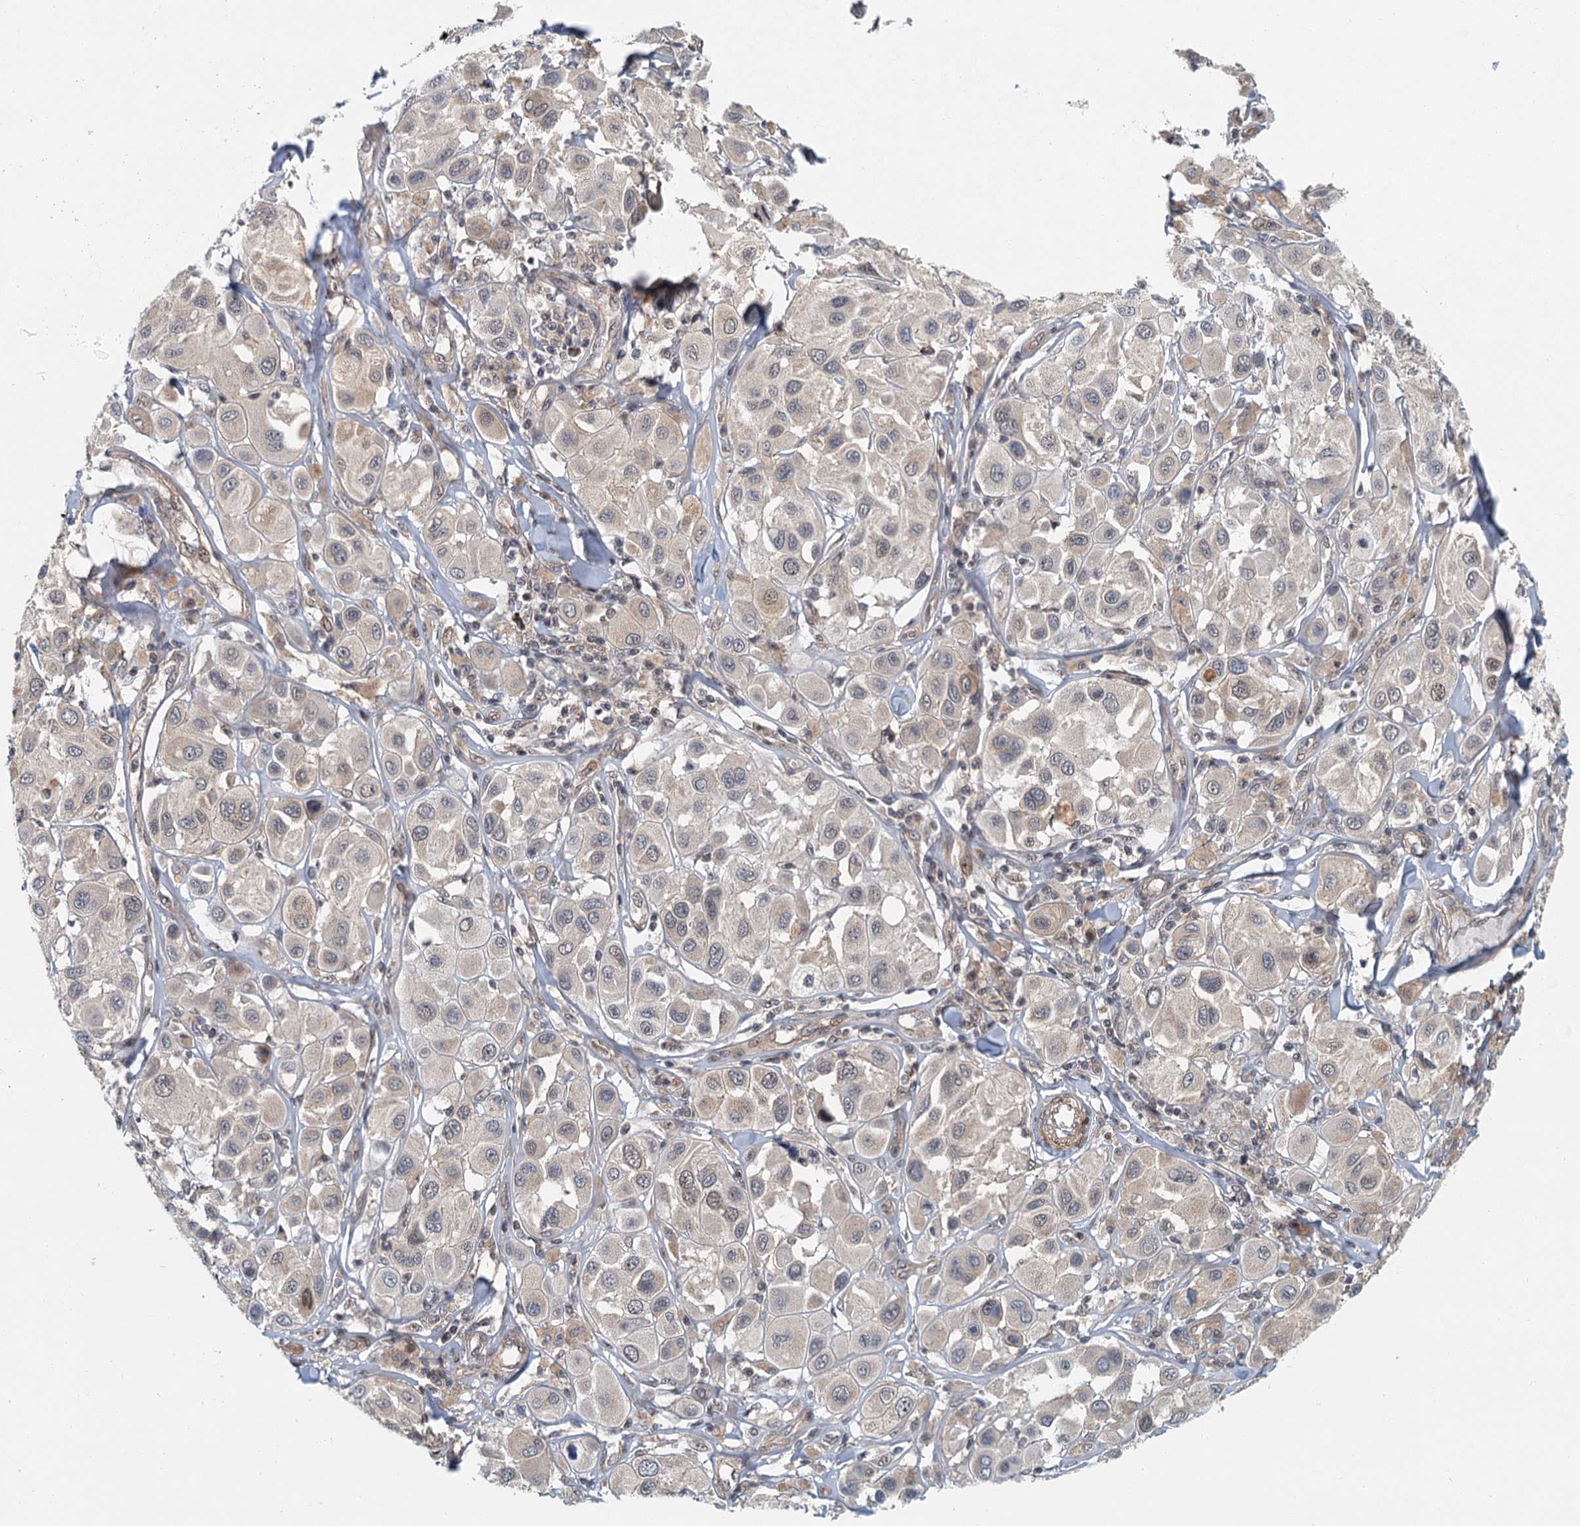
{"staining": {"intensity": "weak", "quantity": "<25%", "location": "cytoplasmic/membranous,nuclear"}, "tissue": "melanoma", "cell_type": "Tumor cells", "image_type": "cancer", "snomed": [{"axis": "morphology", "description": "Malignant melanoma, Metastatic site"}, {"axis": "topography", "description": "Skin"}], "caption": "Human melanoma stained for a protein using IHC exhibits no positivity in tumor cells.", "gene": "TAS2R42", "patient": {"sex": "male", "age": 41}}